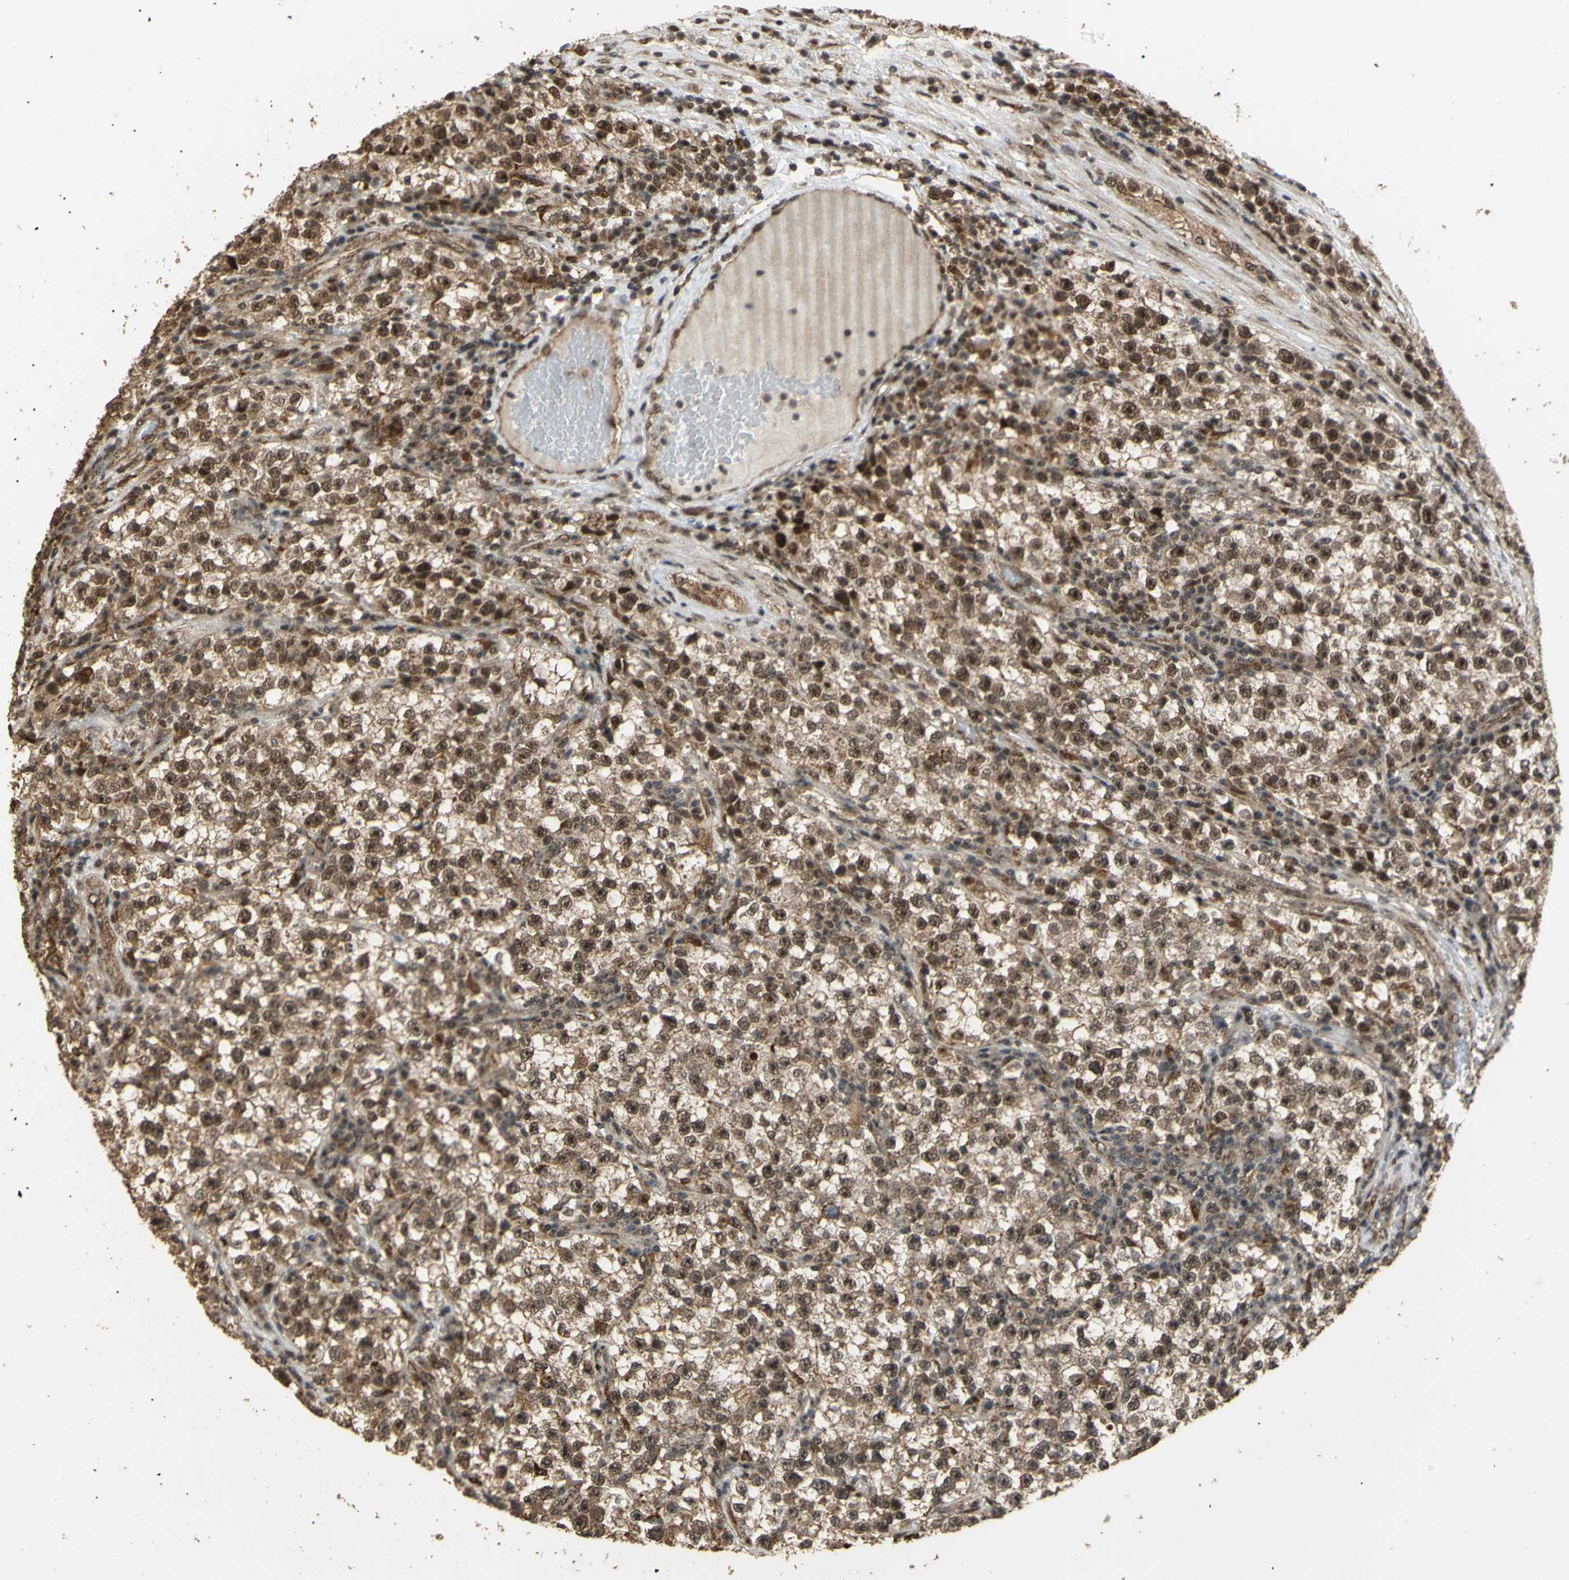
{"staining": {"intensity": "moderate", "quantity": "25%-75%", "location": "cytoplasmic/membranous,nuclear"}, "tissue": "testis cancer", "cell_type": "Tumor cells", "image_type": "cancer", "snomed": [{"axis": "morphology", "description": "Seminoma, NOS"}, {"axis": "topography", "description": "Testis"}], "caption": "Human testis cancer (seminoma) stained for a protein (brown) reveals moderate cytoplasmic/membranous and nuclear positive positivity in about 25%-75% of tumor cells.", "gene": "GTF2E2", "patient": {"sex": "male", "age": 22}}